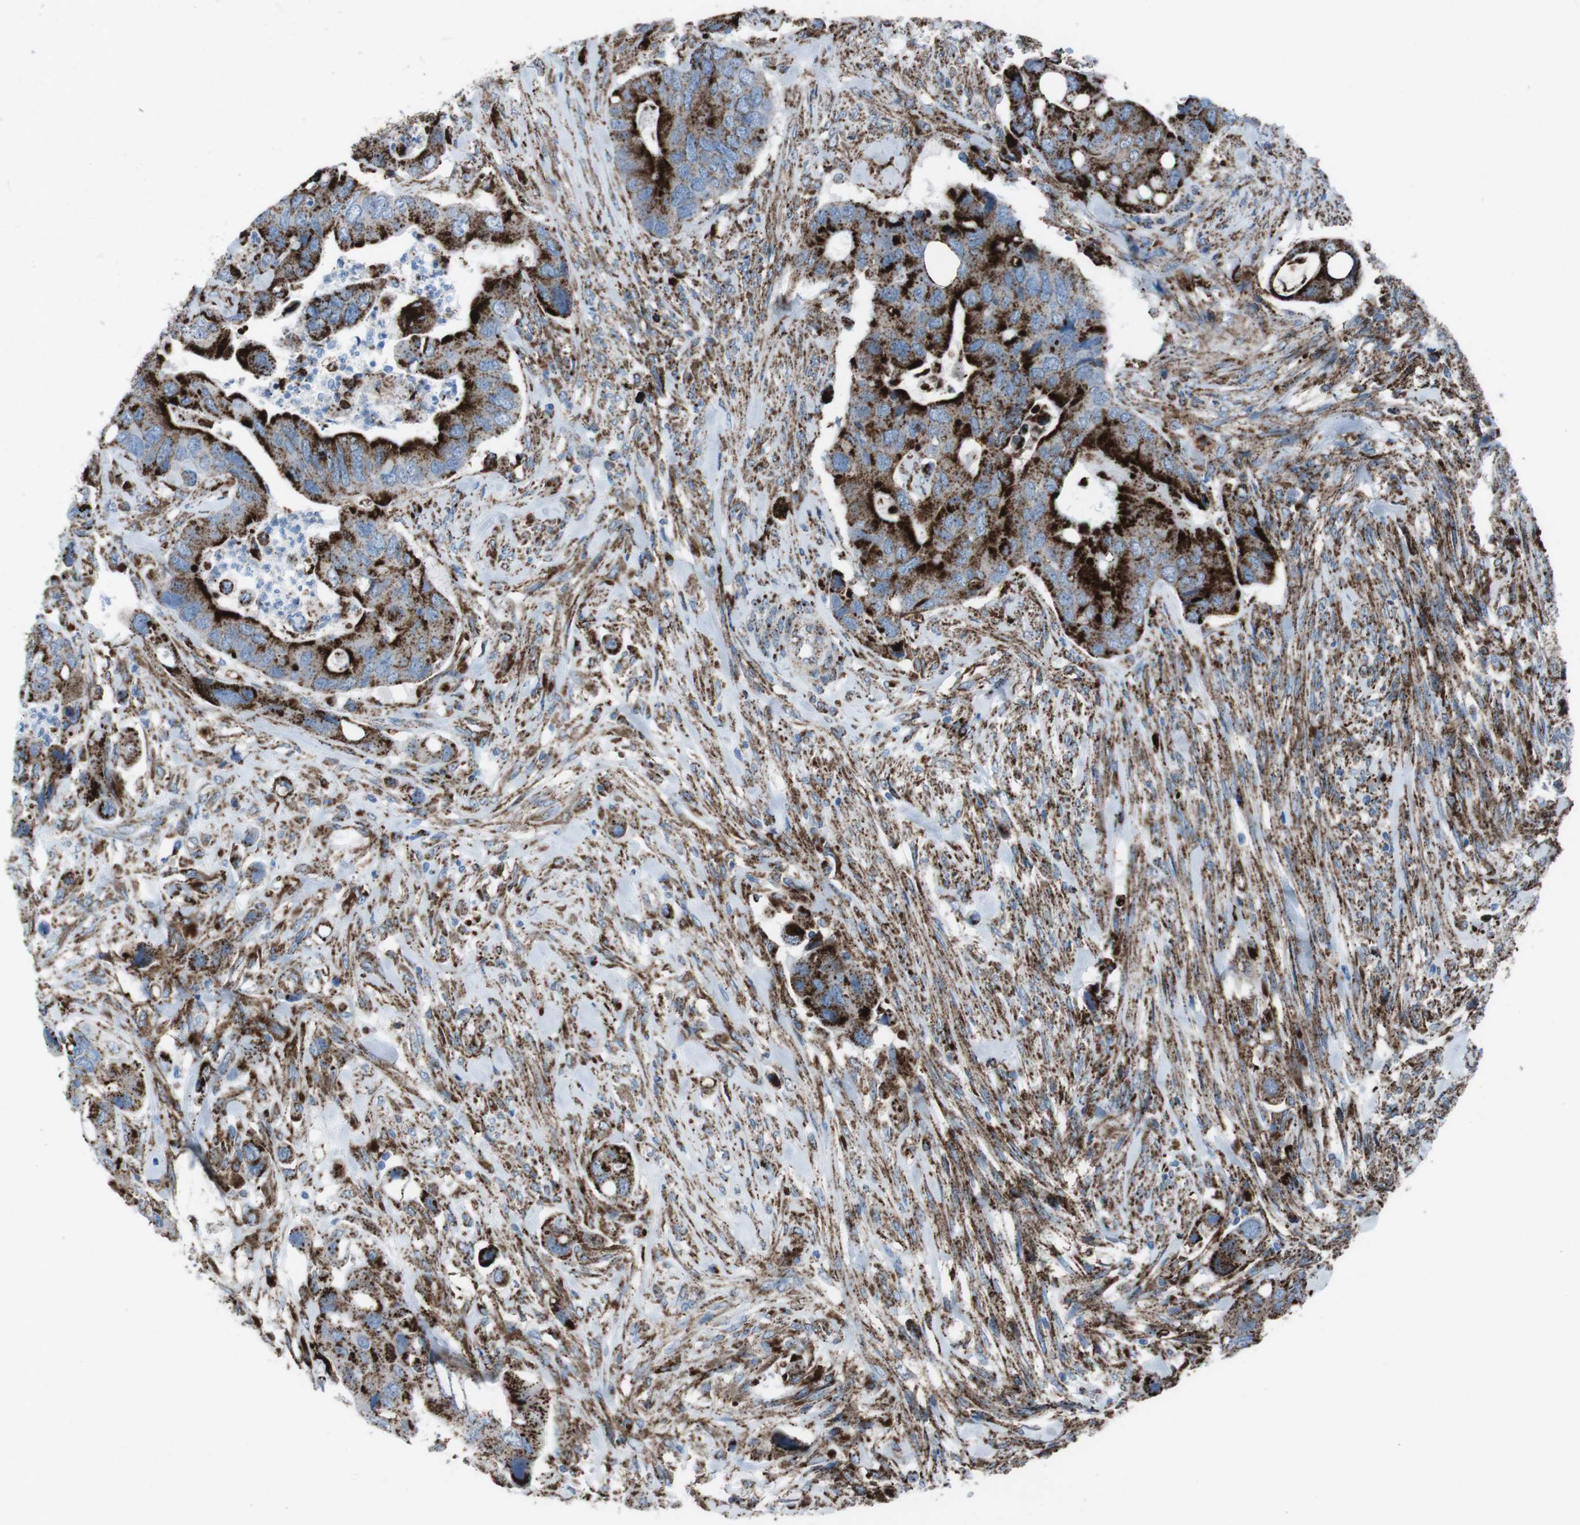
{"staining": {"intensity": "strong", "quantity": ">75%", "location": "cytoplasmic/membranous"}, "tissue": "colorectal cancer", "cell_type": "Tumor cells", "image_type": "cancer", "snomed": [{"axis": "morphology", "description": "Adenocarcinoma, NOS"}, {"axis": "topography", "description": "Rectum"}], "caption": "Immunohistochemical staining of colorectal adenocarcinoma demonstrates strong cytoplasmic/membranous protein expression in approximately >75% of tumor cells.", "gene": "SCARB2", "patient": {"sex": "female", "age": 57}}